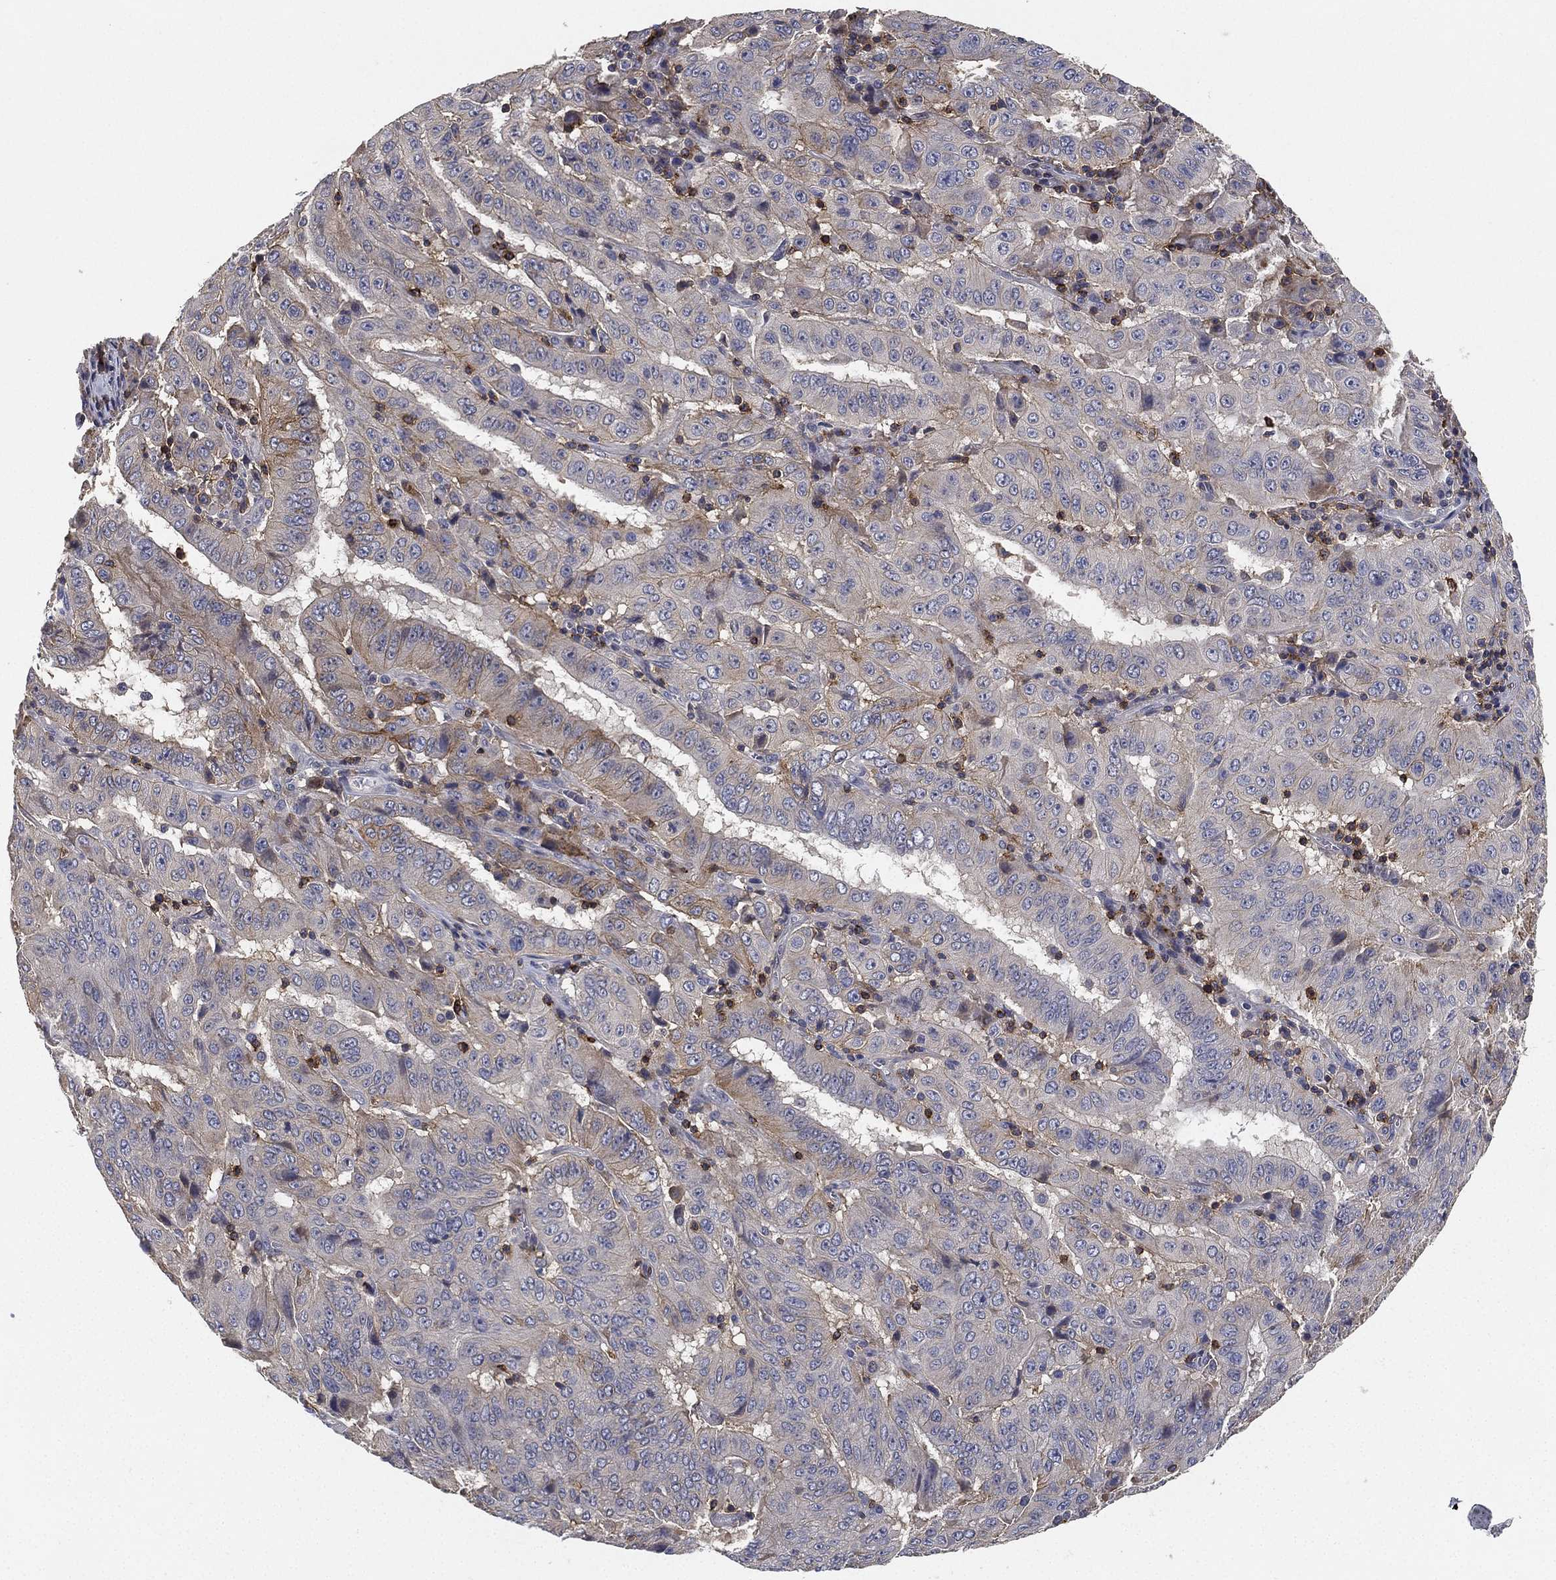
{"staining": {"intensity": "moderate", "quantity": "<25%", "location": "cytoplasmic/membranous"}, "tissue": "pancreatic cancer", "cell_type": "Tumor cells", "image_type": "cancer", "snomed": [{"axis": "morphology", "description": "Adenocarcinoma, NOS"}, {"axis": "topography", "description": "Pancreas"}], "caption": "Tumor cells exhibit low levels of moderate cytoplasmic/membranous expression in about <25% of cells in human pancreatic cancer (adenocarcinoma). The protein of interest is stained brown, and the nuclei are stained in blue (DAB (3,3'-diaminobenzidine) IHC with brightfield microscopy, high magnification).", "gene": "CFAP251", "patient": {"sex": "male", "age": 63}}